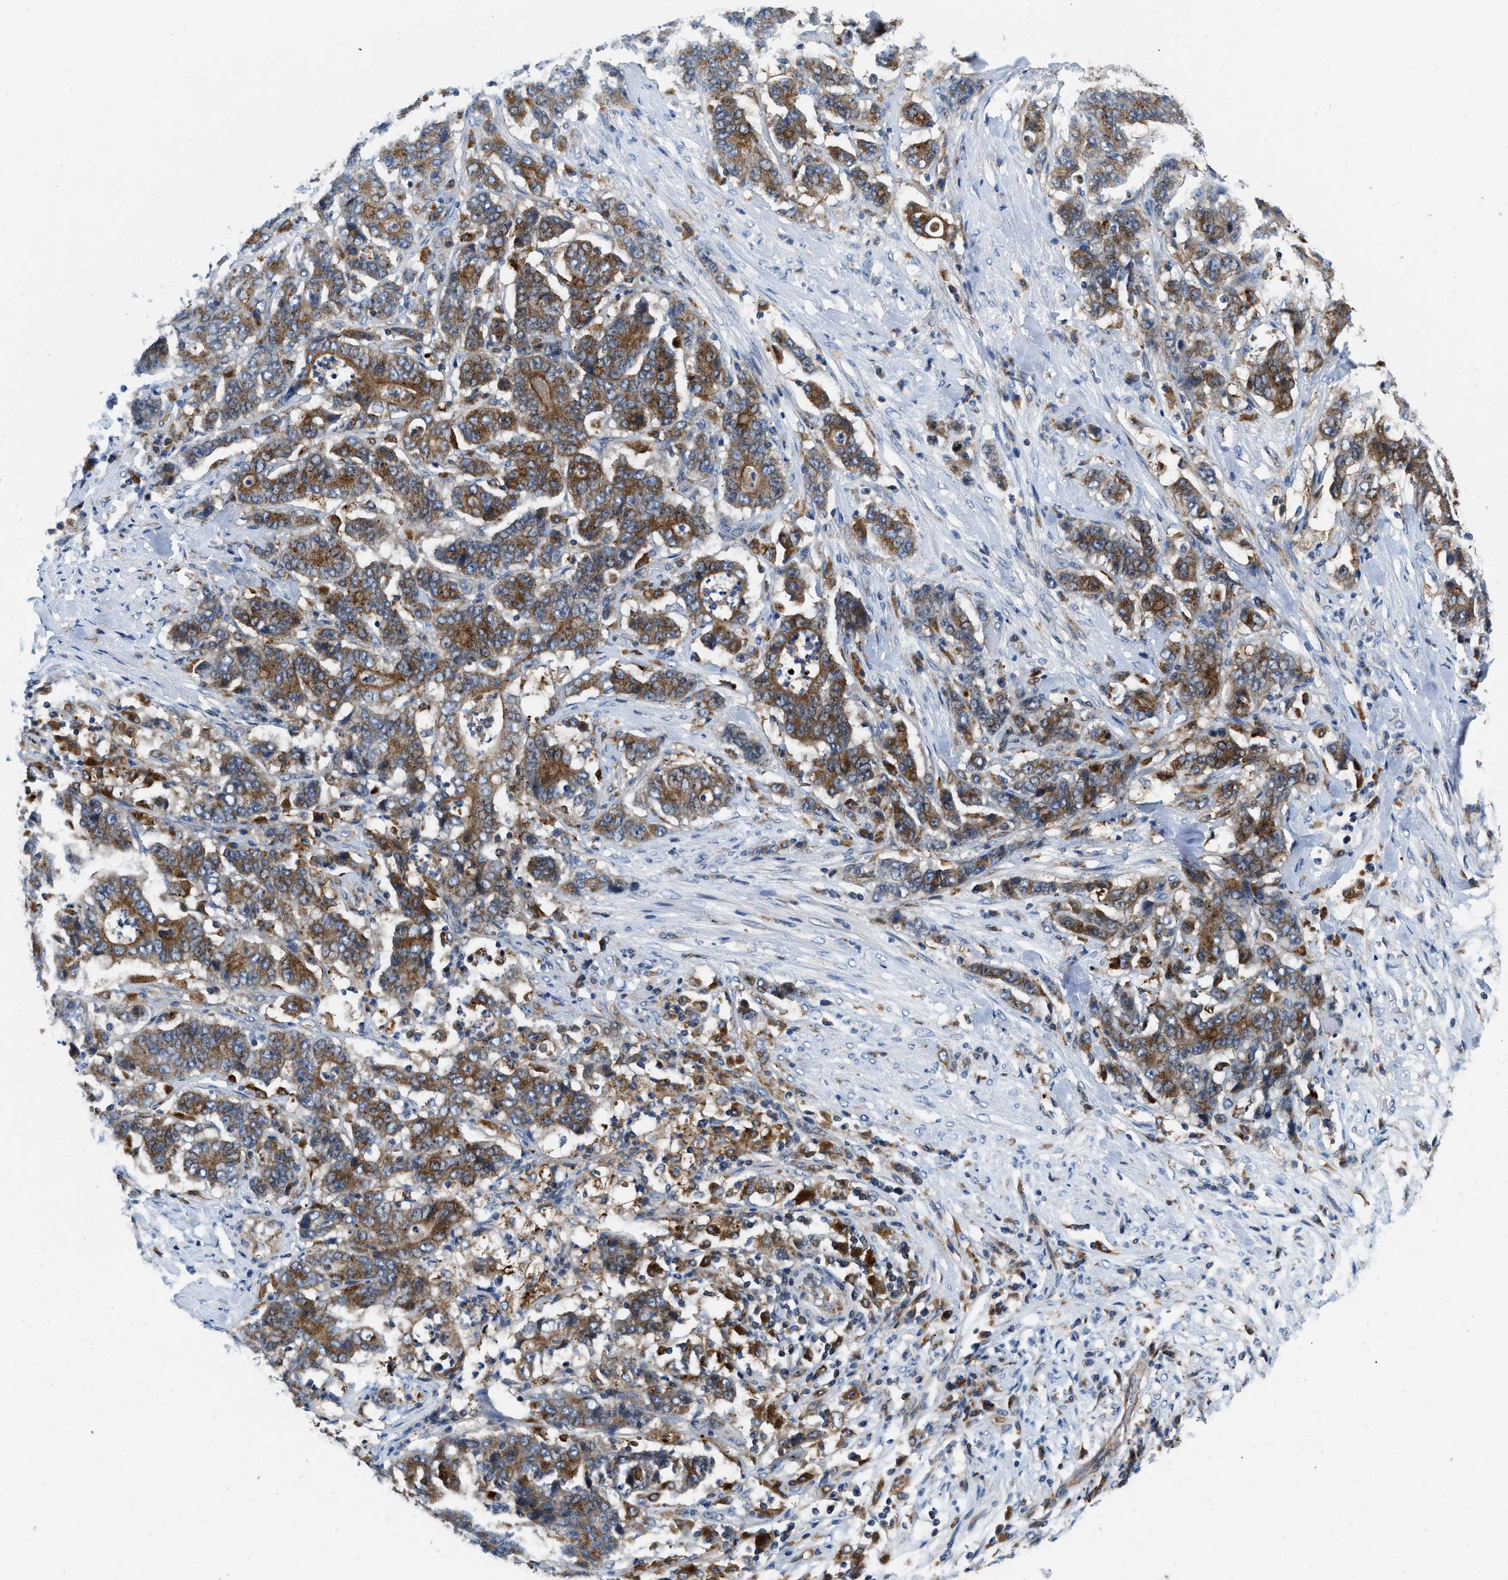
{"staining": {"intensity": "moderate", "quantity": ">75%", "location": "cytoplasmic/membranous"}, "tissue": "stomach cancer", "cell_type": "Tumor cells", "image_type": "cancer", "snomed": [{"axis": "morphology", "description": "Adenocarcinoma, NOS"}, {"axis": "topography", "description": "Stomach"}], "caption": "A brown stain shows moderate cytoplasmic/membranous expression of a protein in adenocarcinoma (stomach) tumor cells. (DAB IHC, brown staining for protein, blue staining for nuclei).", "gene": "ENPP4", "patient": {"sex": "female", "age": 73}}